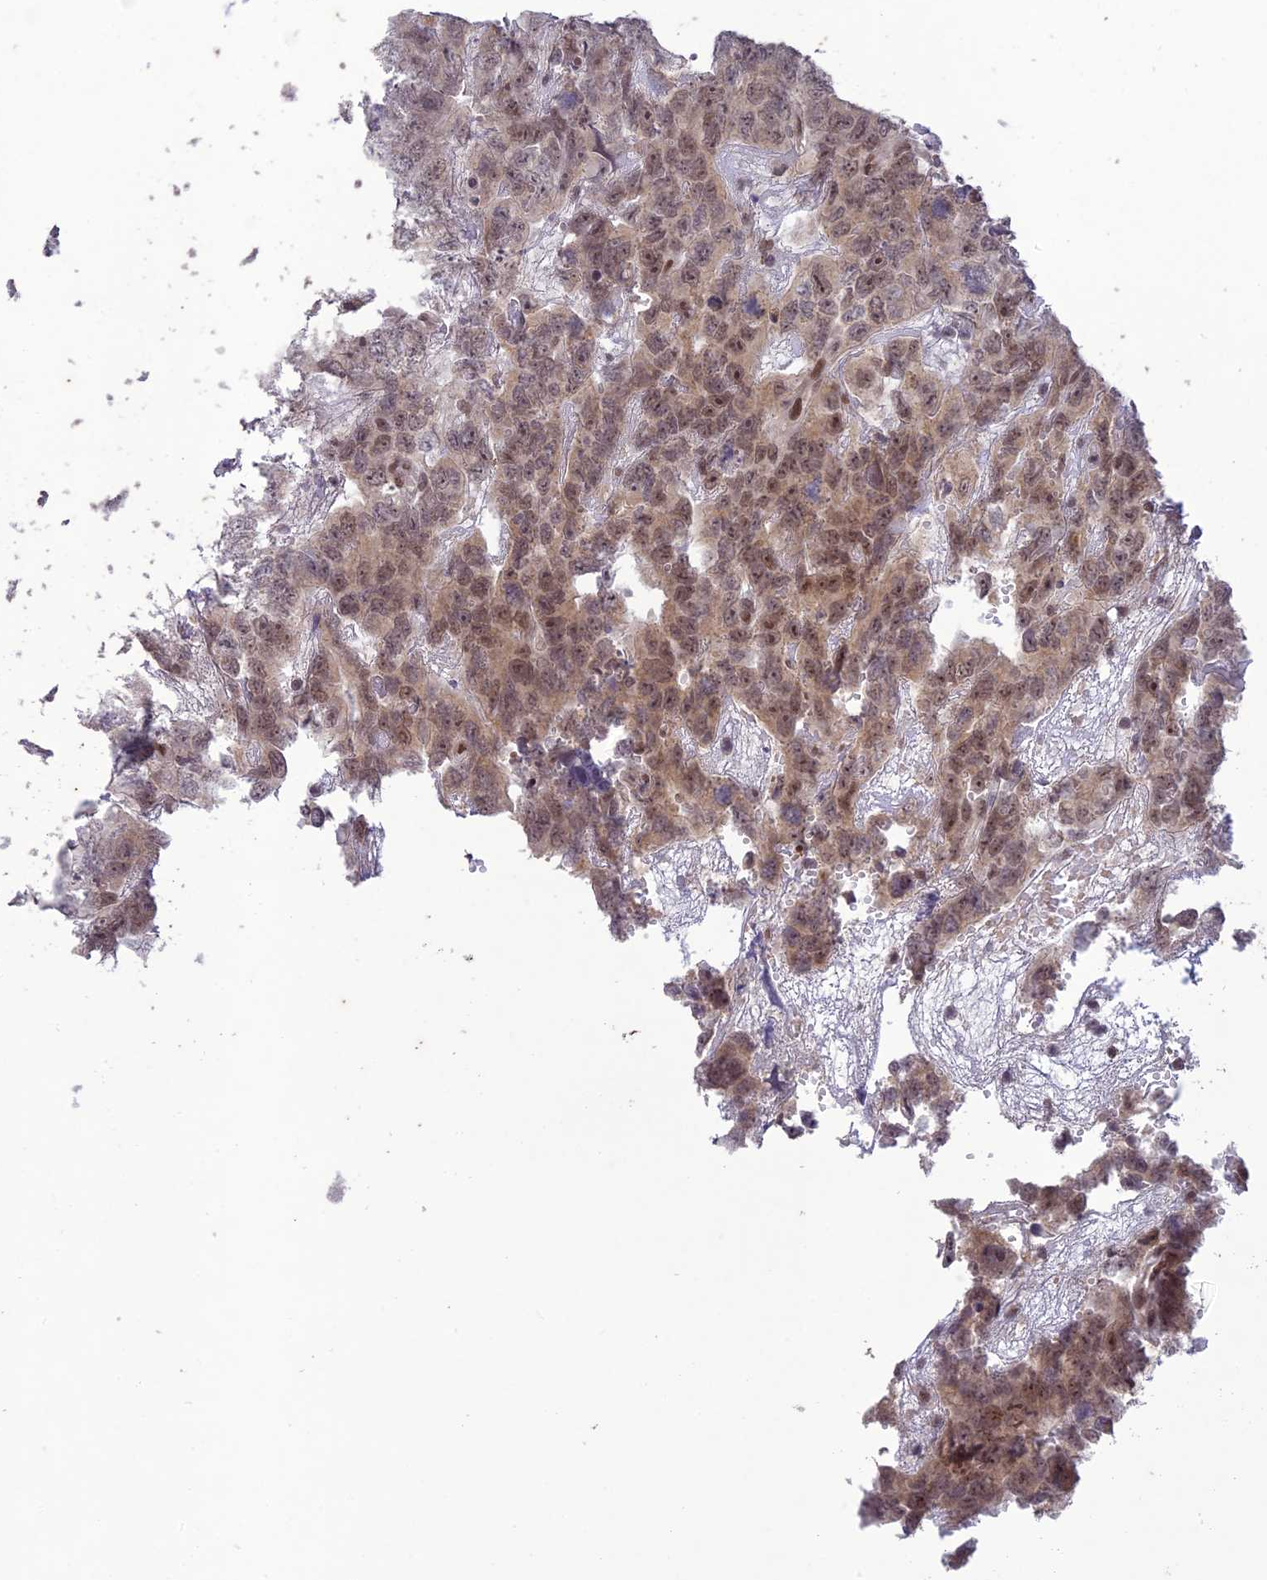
{"staining": {"intensity": "moderate", "quantity": ">75%", "location": "nuclear"}, "tissue": "testis cancer", "cell_type": "Tumor cells", "image_type": "cancer", "snomed": [{"axis": "morphology", "description": "Carcinoma, Embryonal, NOS"}, {"axis": "topography", "description": "Testis"}], "caption": "Human embryonal carcinoma (testis) stained with a brown dye displays moderate nuclear positive positivity in approximately >75% of tumor cells.", "gene": "POP4", "patient": {"sex": "male", "age": 45}}